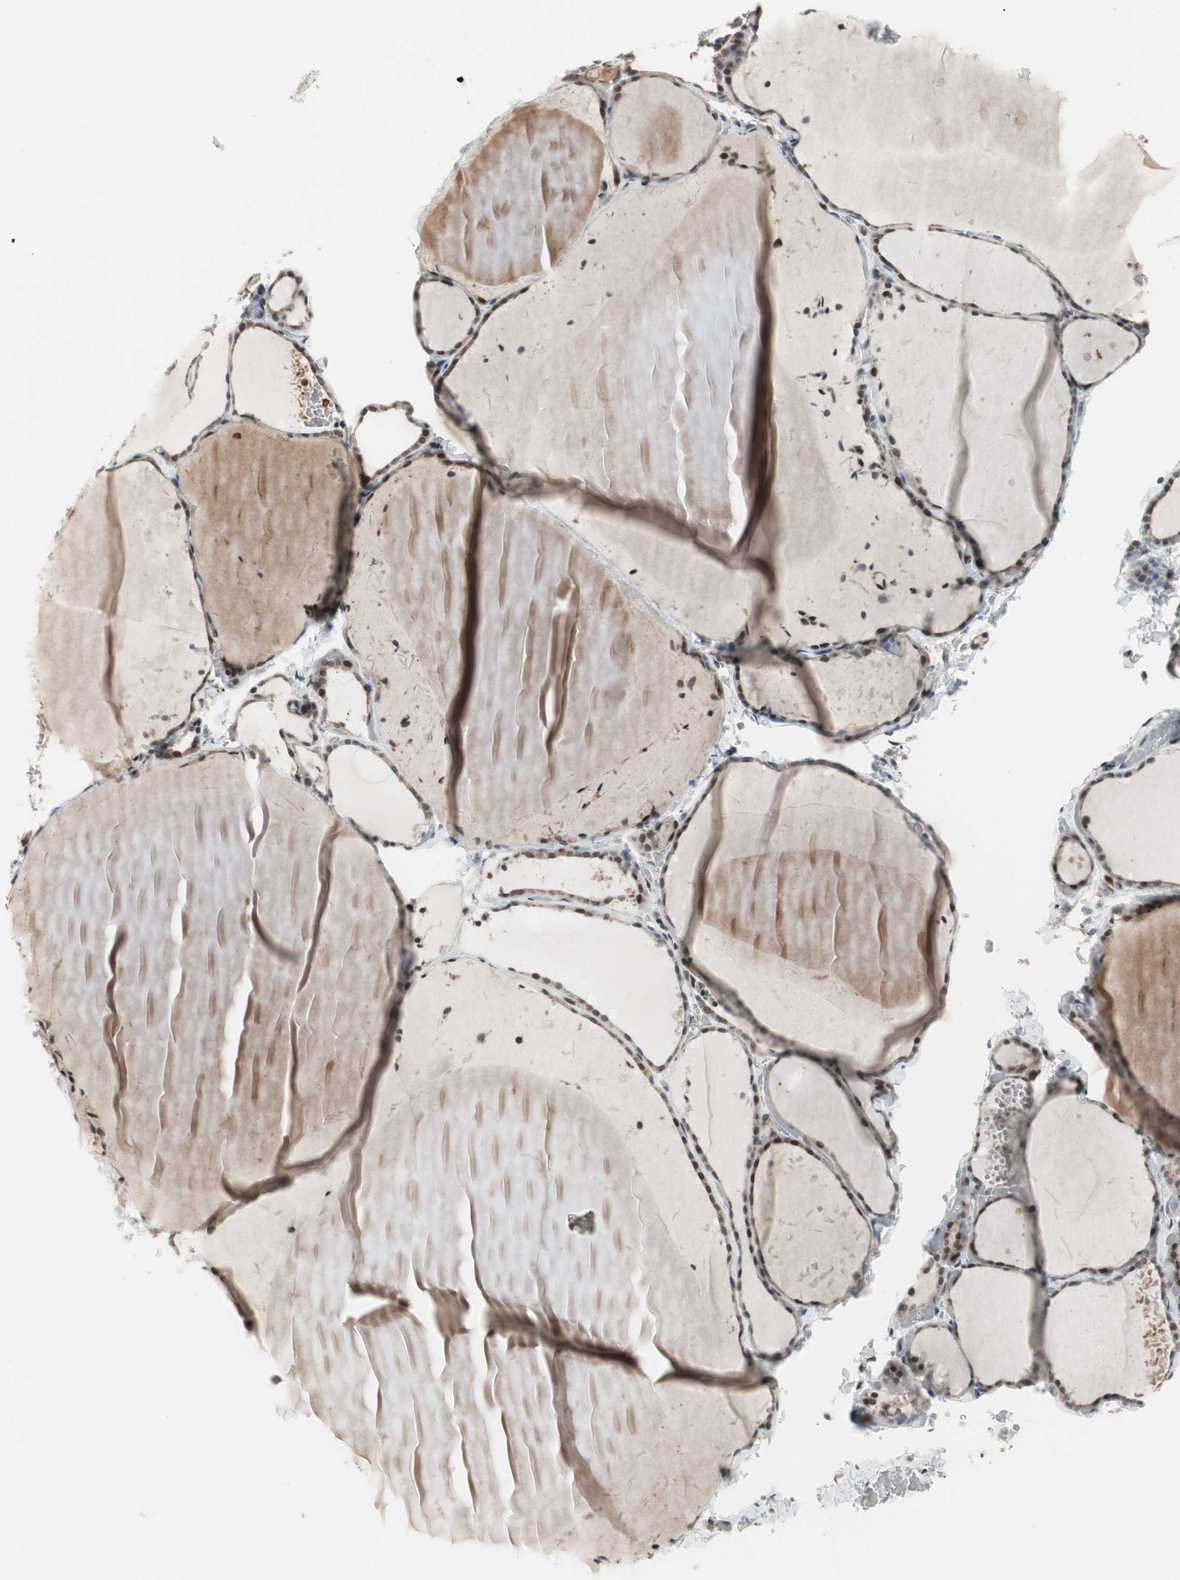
{"staining": {"intensity": "moderate", "quantity": "<25%", "location": "nuclear"}, "tissue": "thyroid gland", "cell_type": "Glandular cells", "image_type": "normal", "snomed": [{"axis": "morphology", "description": "Normal tissue, NOS"}, {"axis": "topography", "description": "Thyroid gland"}], "caption": "Glandular cells demonstrate low levels of moderate nuclear staining in approximately <25% of cells in normal thyroid gland.", "gene": "SNX4", "patient": {"sex": "female", "age": 22}}